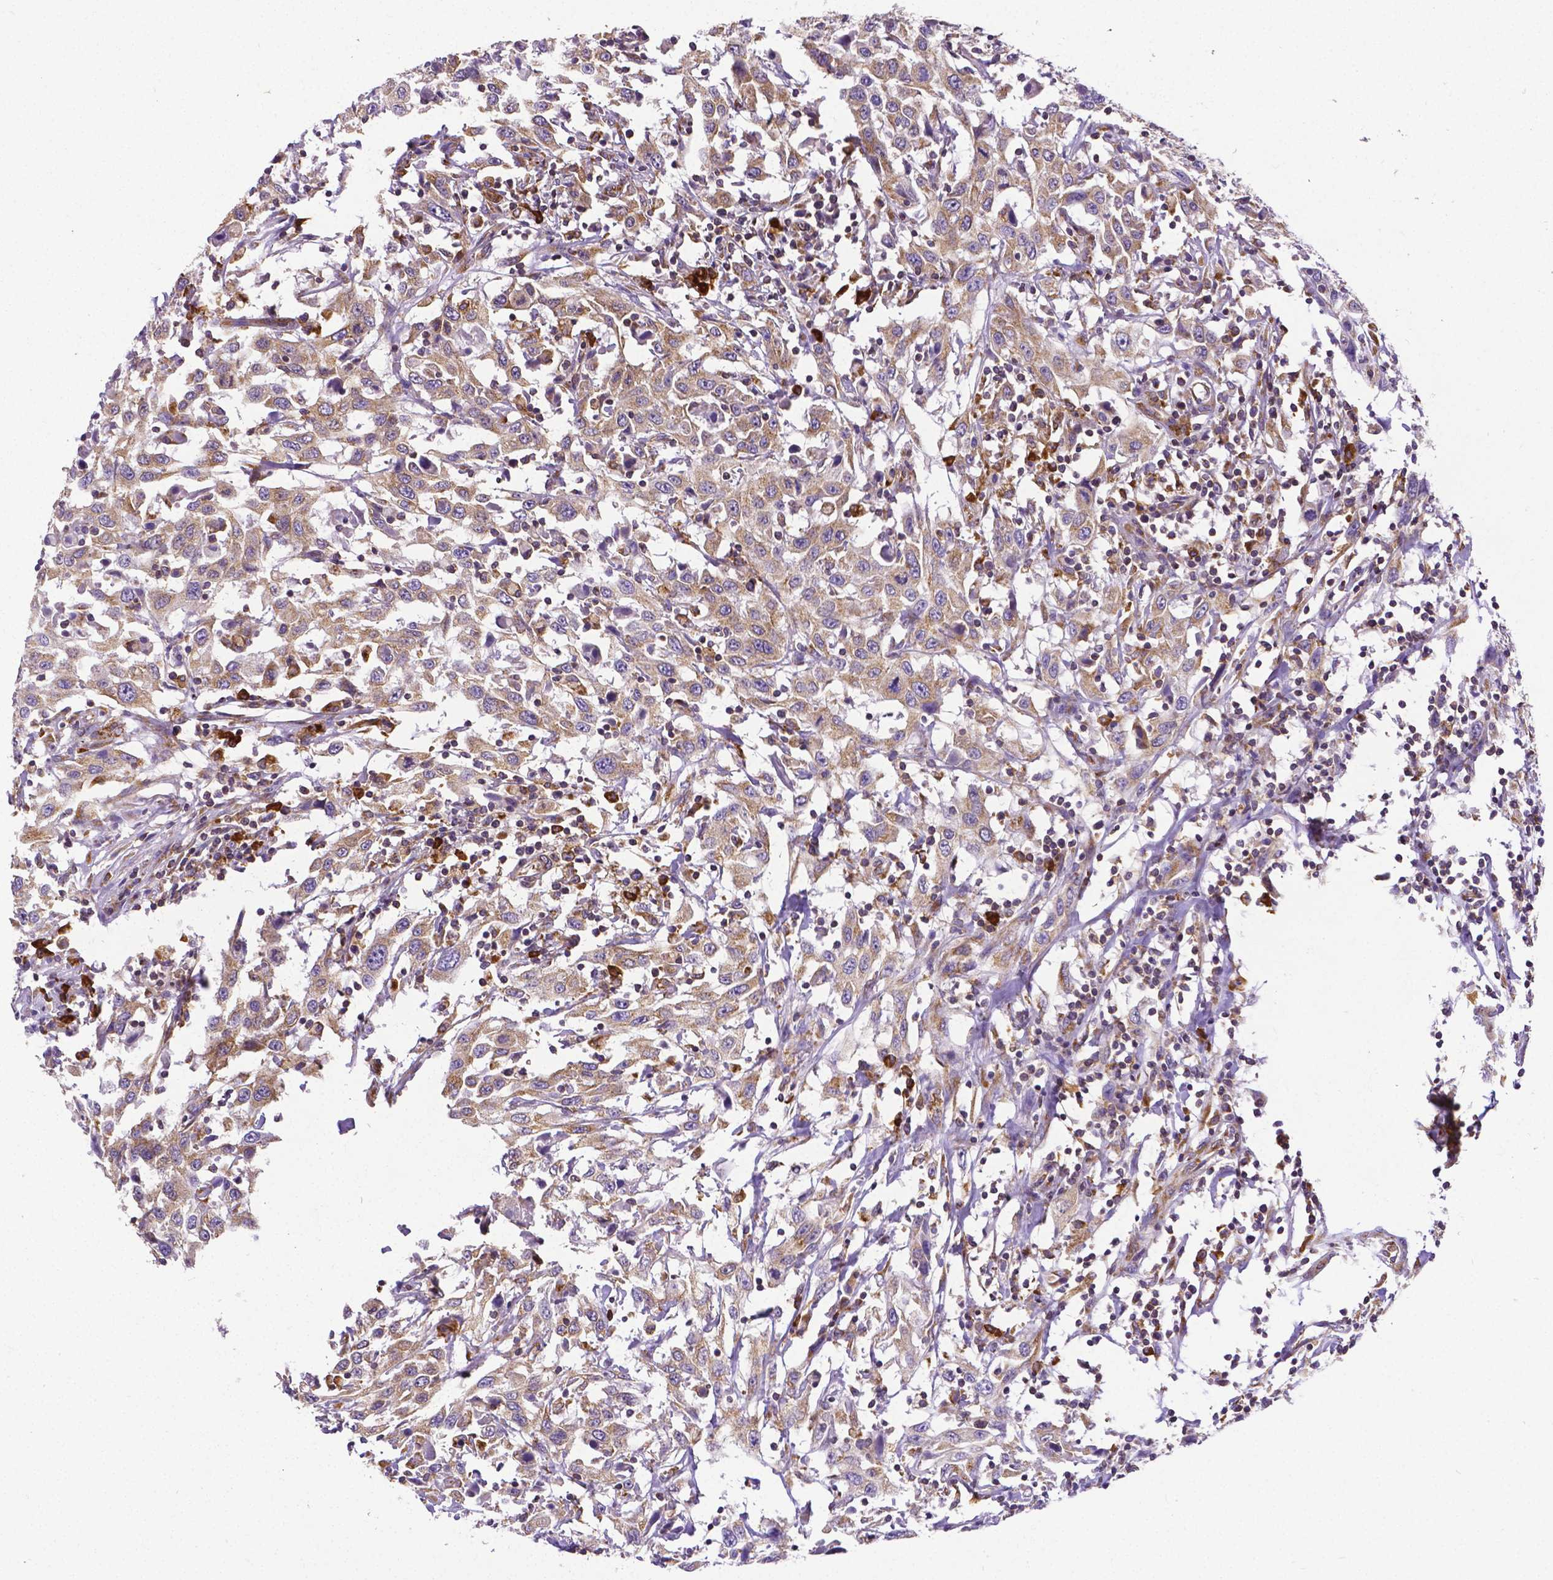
{"staining": {"intensity": "moderate", "quantity": ">75%", "location": "cytoplasmic/membranous"}, "tissue": "urothelial cancer", "cell_type": "Tumor cells", "image_type": "cancer", "snomed": [{"axis": "morphology", "description": "Urothelial carcinoma, High grade"}, {"axis": "topography", "description": "Urinary bladder"}], "caption": "This image exhibits immunohistochemistry staining of human urothelial cancer, with medium moderate cytoplasmic/membranous staining in about >75% of tumor cells.", "gene": "MTDH", "patient": {"sex": "male", "age": 61}}